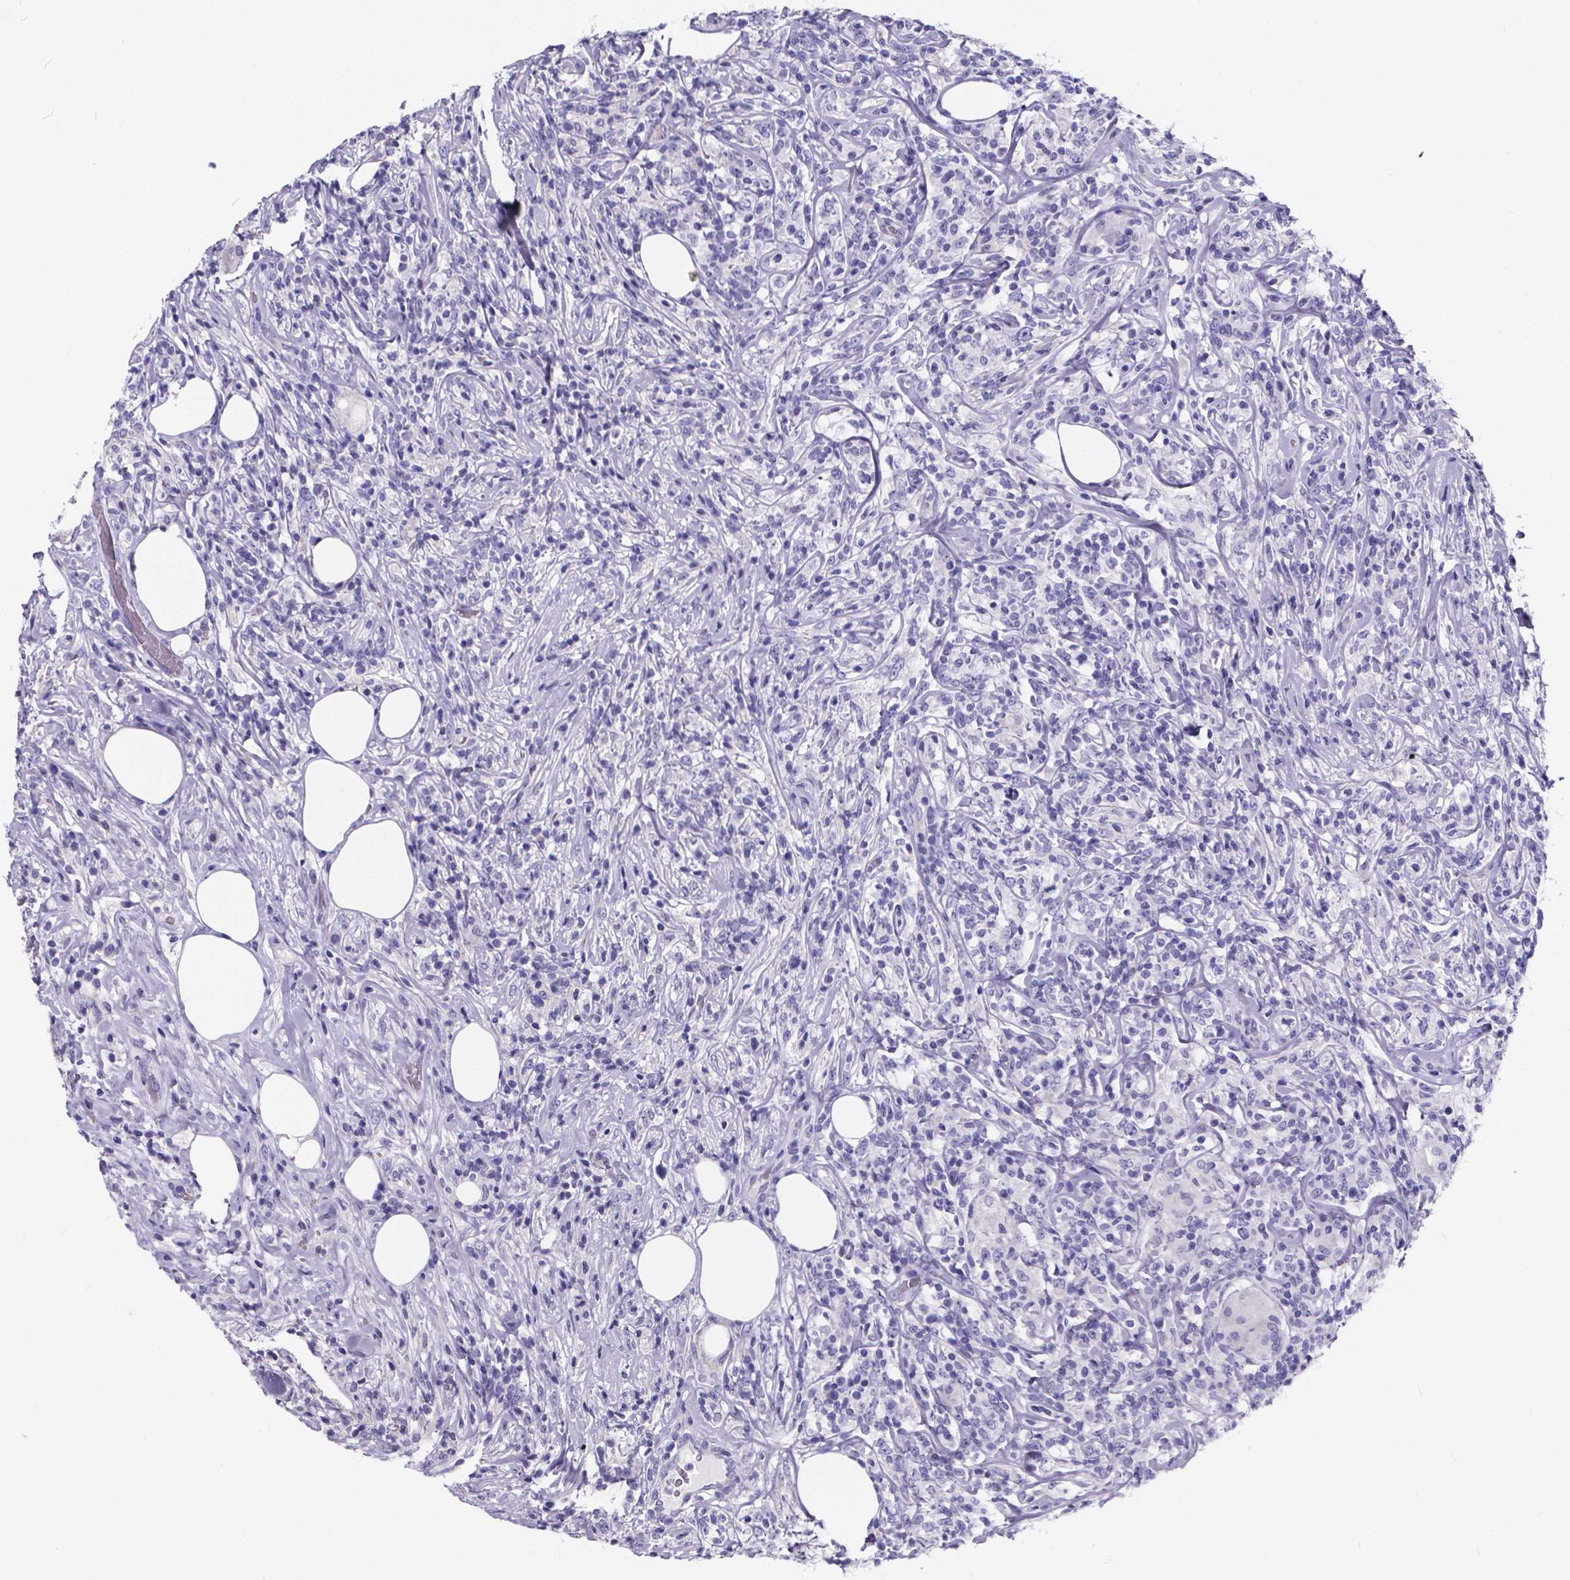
{"staining": {"intensity": "negative", "quantity": "none", "location": "none"}, "tissue": "lymphoma", "cell_type": "Tumor cells", "image_type": "cancer", "snomed": [{"axis": "morphology", "description": "Malignant lymphoma, non-Hodgkin's type, High grade"}, {"axis": "topography", "description": "Lymph node"}], "caption": "An image of human malignant lymphoma, non-Hodgkin's type (high-grade) is negative for staining in tumor cells.", "gene": "SPEF2", "patient": {"sex": "female", "age": 84}}